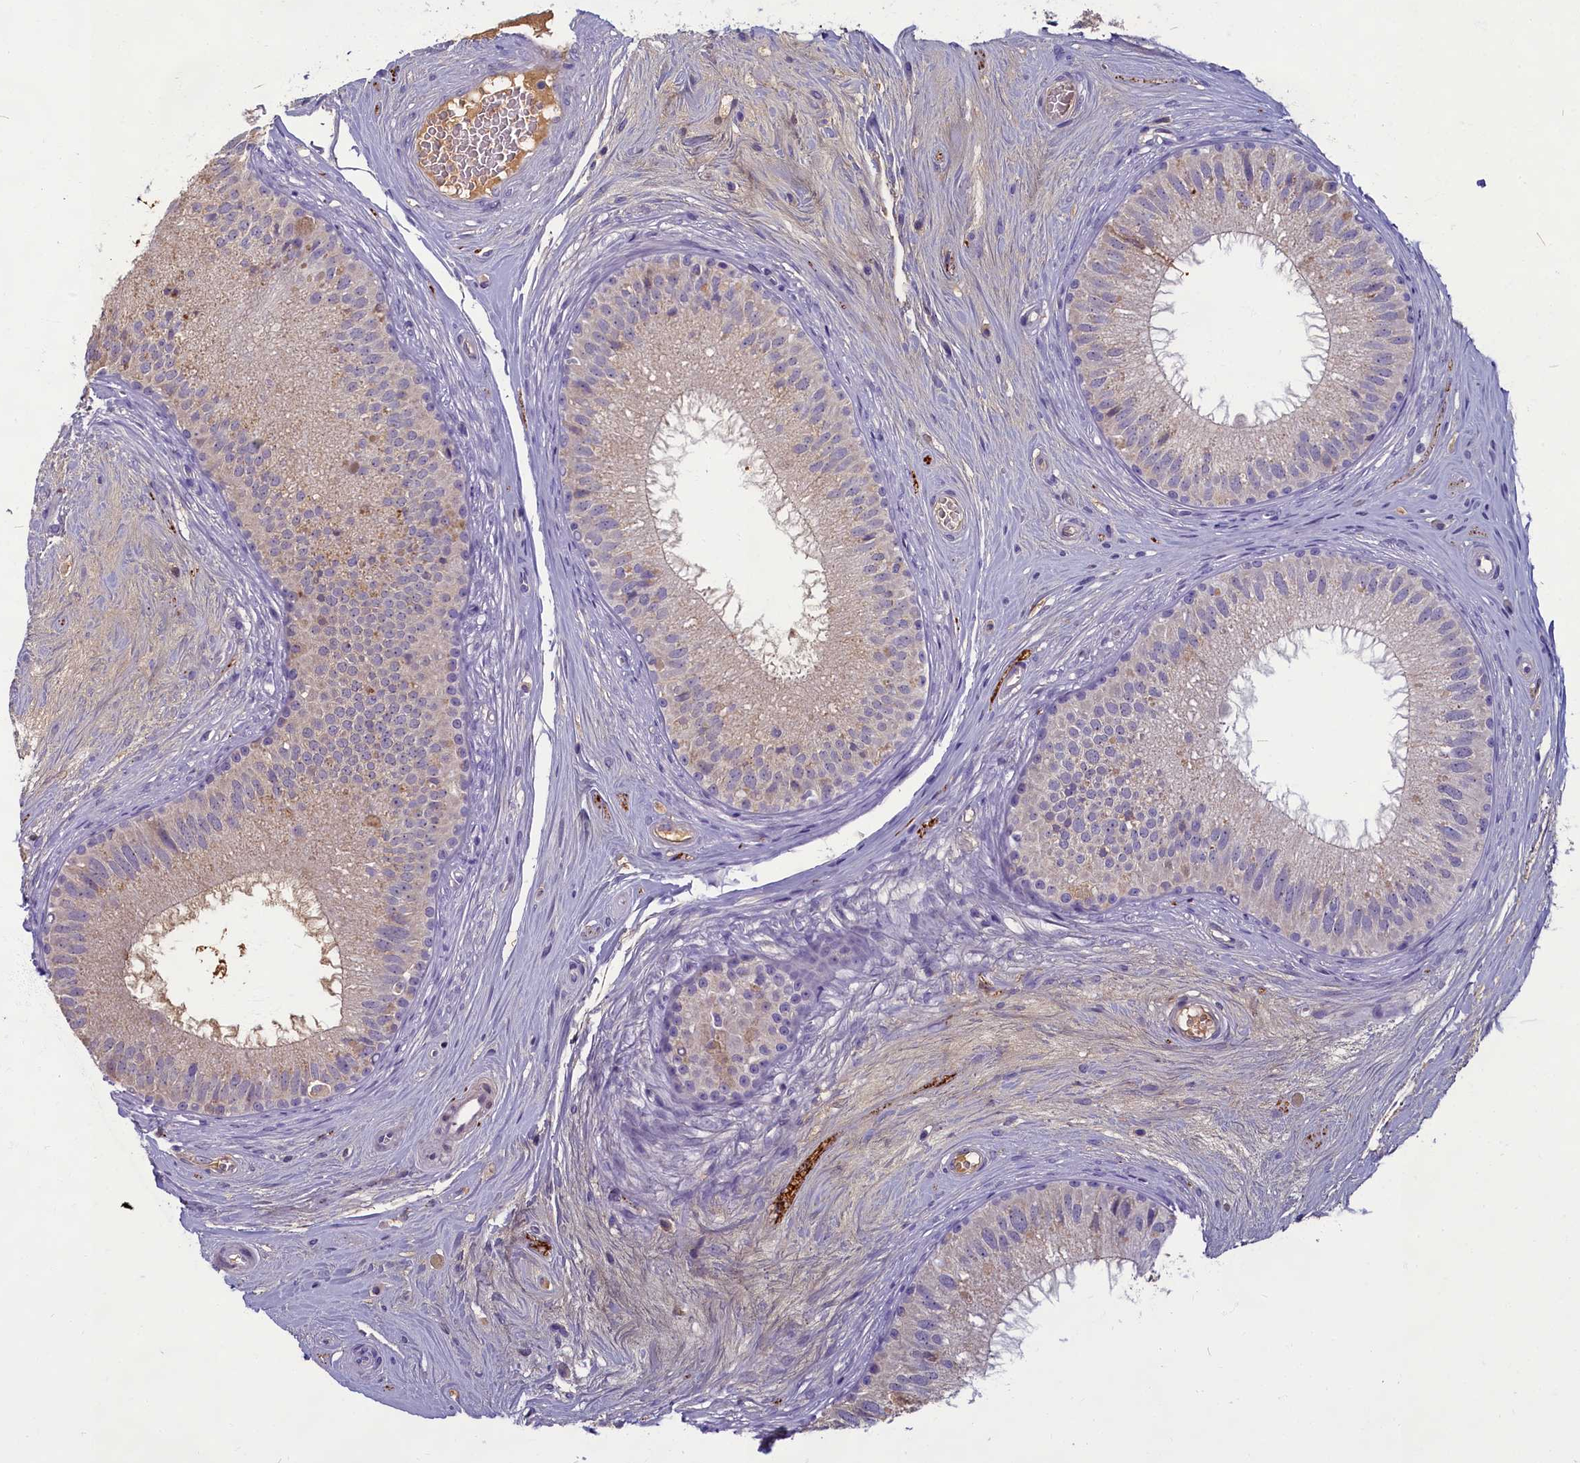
{"staining": {"intensity": "weak", "quantity": "25%-75%", "location": "cytoplasmic/membranous"}, "tissue": "epididymis", "cell_type": "Glandular cells", "image_type": "normal", "snomed": [{"axis": "morphology", "description": "Normal tissue, NOS"}, {"axis": "topography", "description": "Epididymis"}], "caption": "Benign epididymis demonstrates weak cytoplasmic/membranous expression in approximately 25%-75% of glandular cells, visualized by immunohistochemistry.", "gene": "SV2C", "patient": {"sex": "male", "age": 33}}